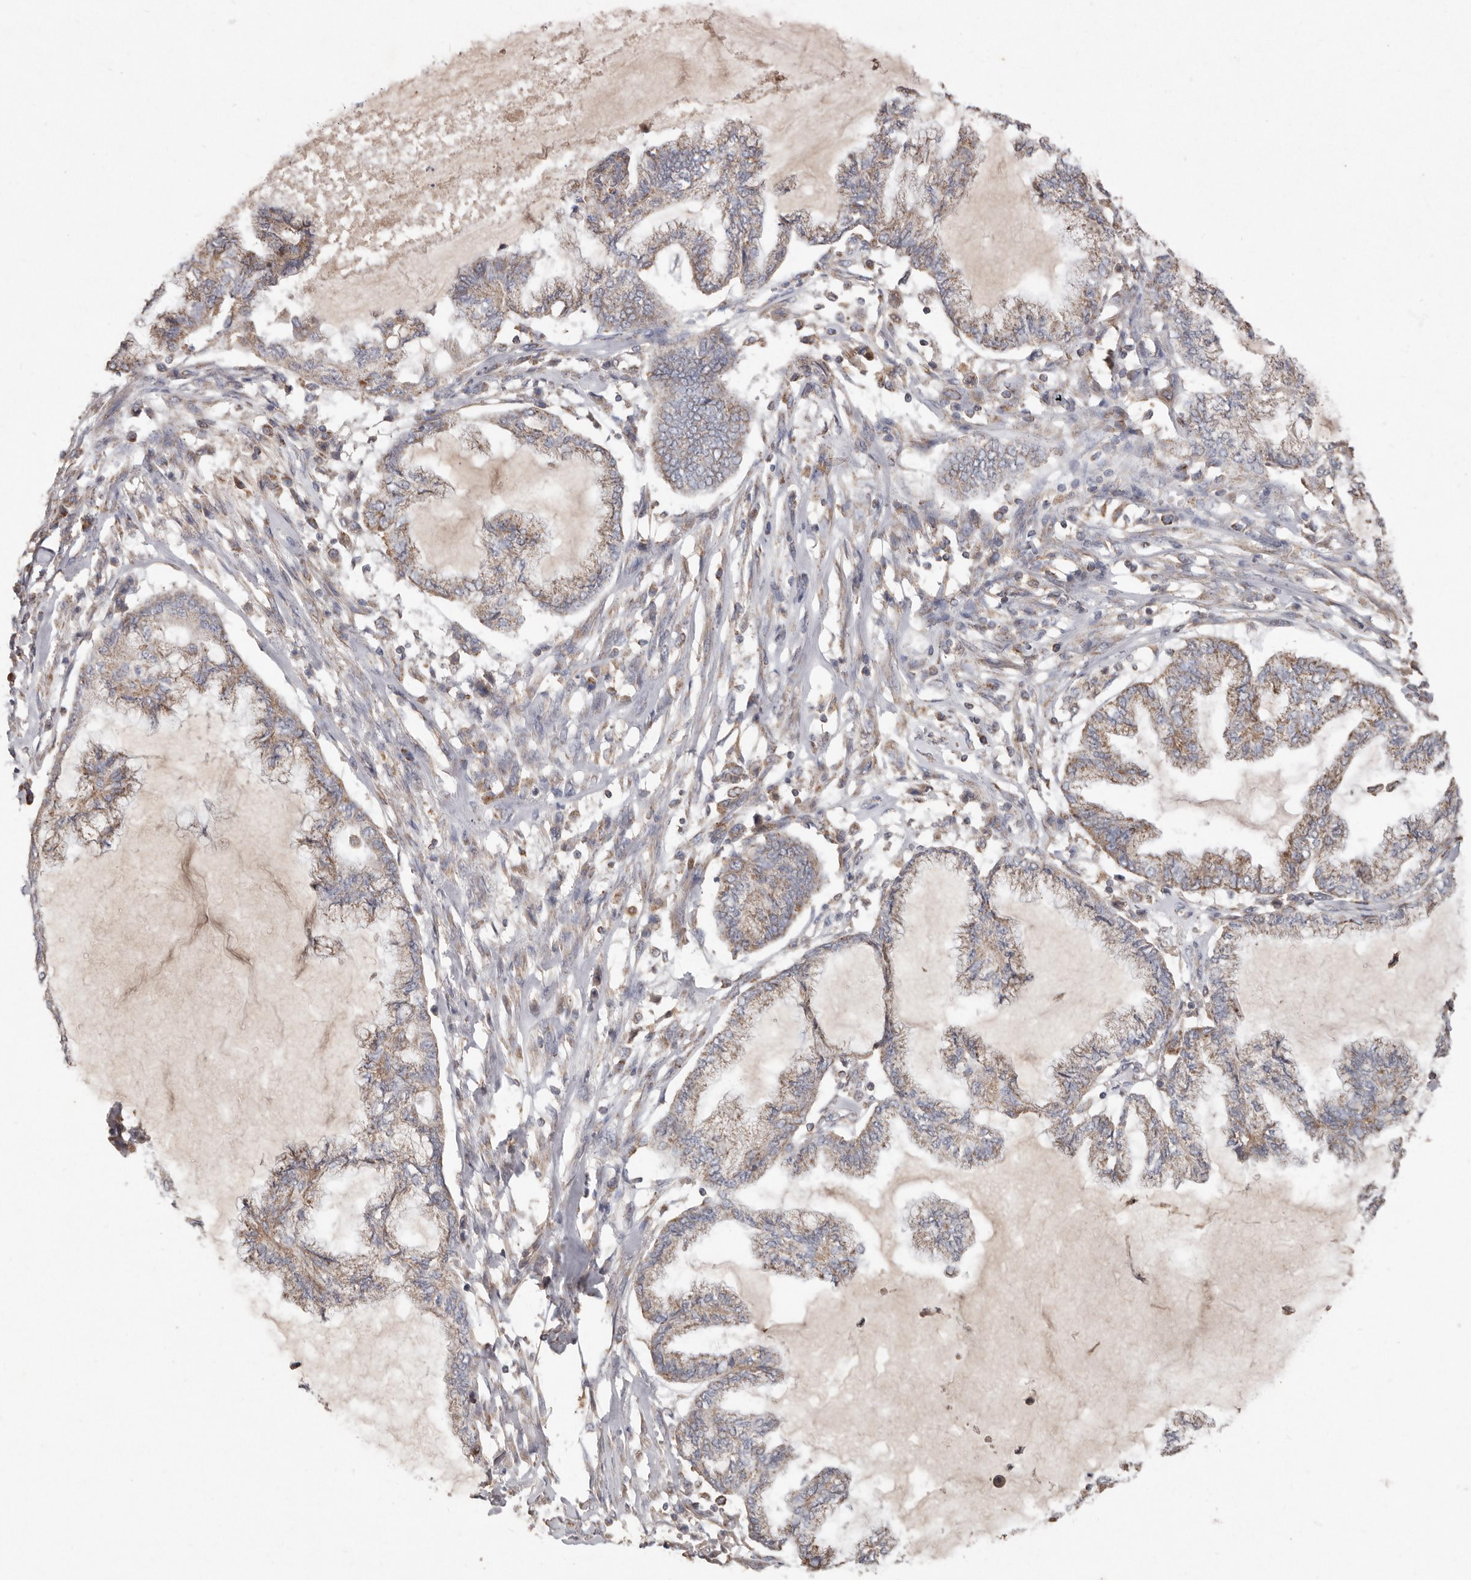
{"staining": {"intensity": "weak", "quantity": ">75%", "location": "cytoplasmic/membranous"}, "tissue": "endometrial cancer", "cell_type": "Tumor cells", "image_type": "cancer", "snomed": [{"axis": "morphology", "description": "Adenocarcinoma, NOS"}, {"axis": "topography", "description": "Endometrium"}], "caption": "This photomicrograph reveals immunohistochemistry (IHC) staining of human adenocarcinoma (endometrial), with low weak cytoplasmic/membranous expression in about >75% of tumor cells.", "gene": "KIF26B", "patient": {"sex": "female", "age": 86}}